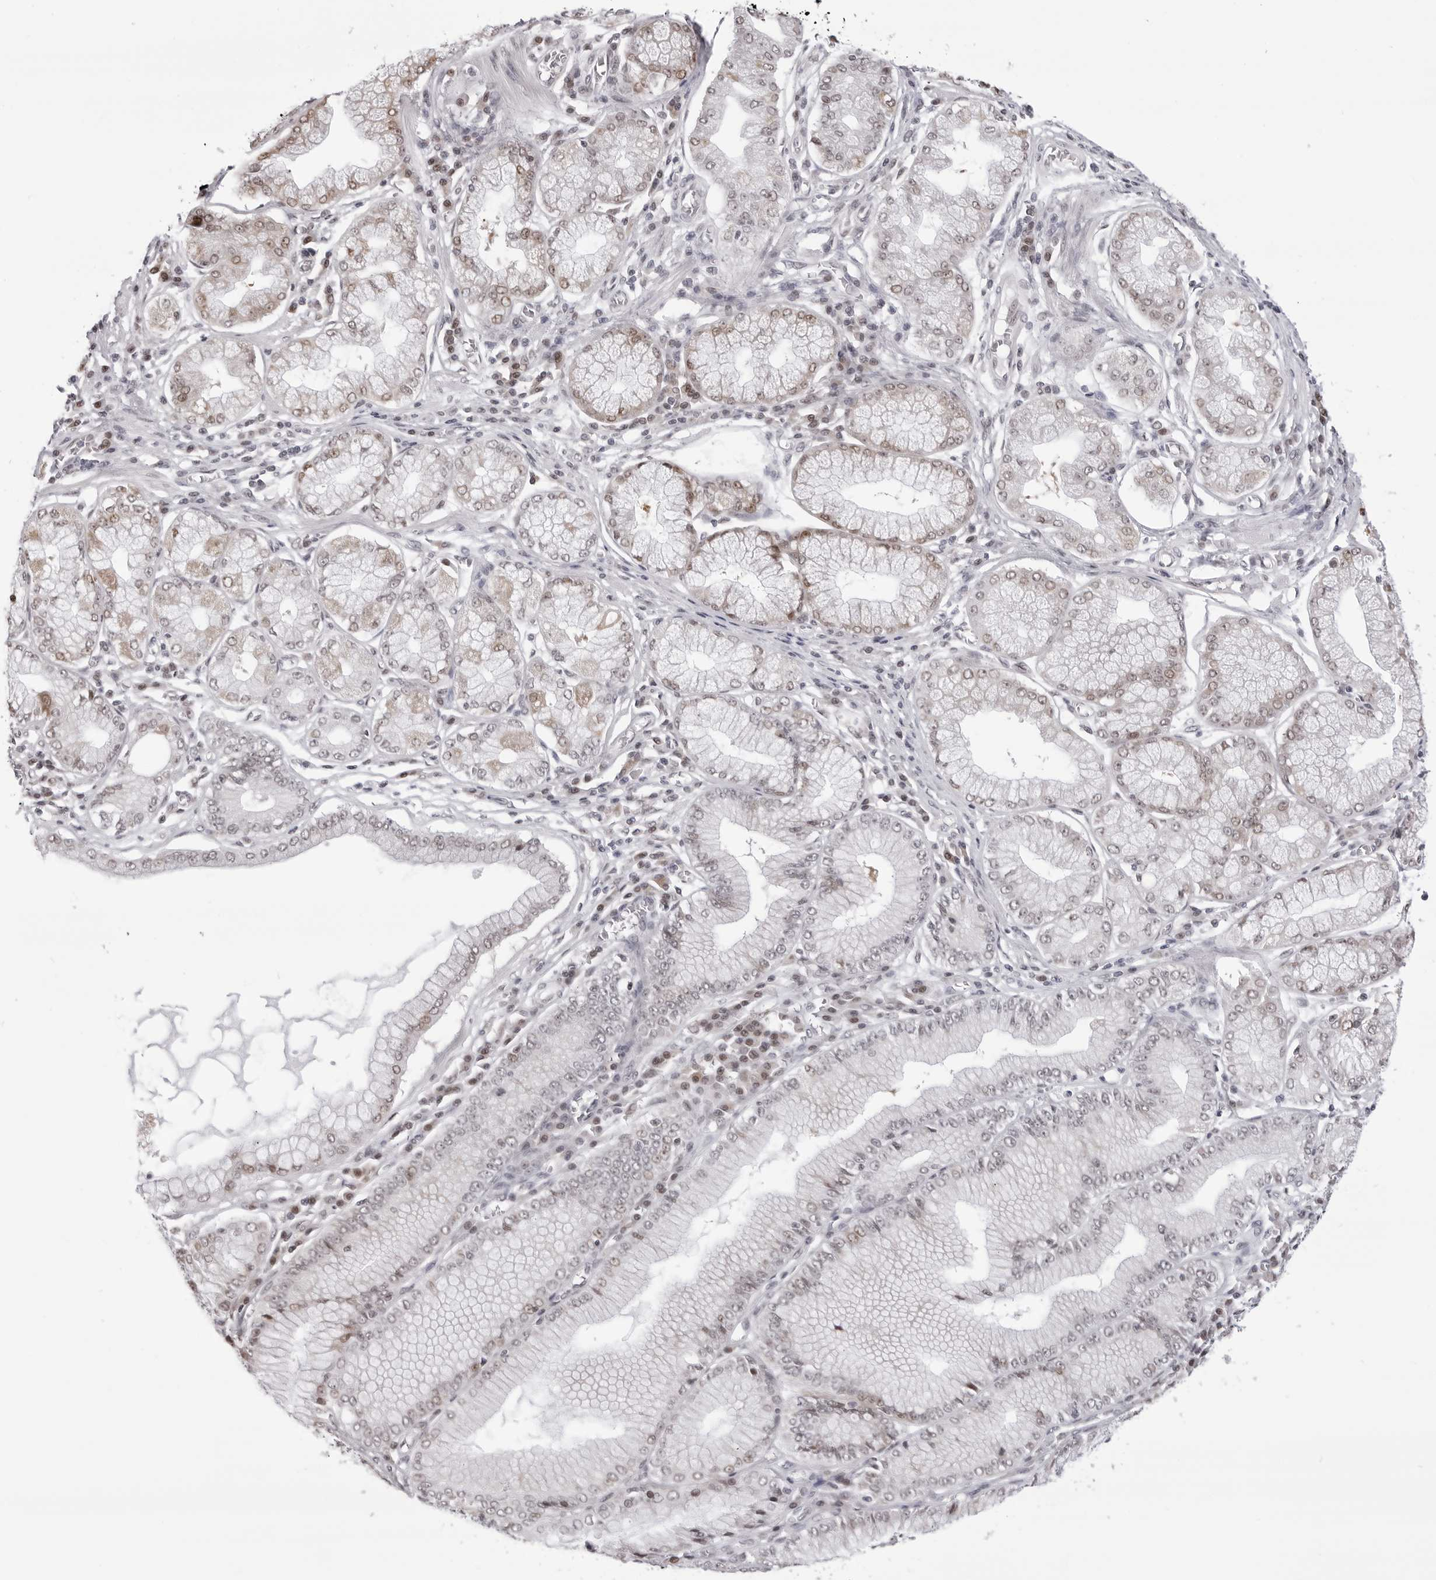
{"staining": {"intensity": "weak", "quantity": "25%-75%", "location": "cytoplasmic/membranous,nuclear"}, "tissue": "stomach cancer", "cell_type": "Tumor cells", "image_type": "cancer", "snomed": [{"axis": "morphology", "description": "Adenocarcinoma, NOS"}, {"axis": "topography", "description": "Stomach"}], "caption": "DAB immunohistochemical staining of adenocarcinoma (stomach) demonstrates weak cytoplasmic/membranous and nuclear protein expression in approximately 25%-75% of tumor cells. The staining is performed using DAB brown chromogen to label protein expression. The nuclei are counter-stained blue using hematoxylin.", "gene": "PHF3", "patient": {"sex": "male", "age": 59}}